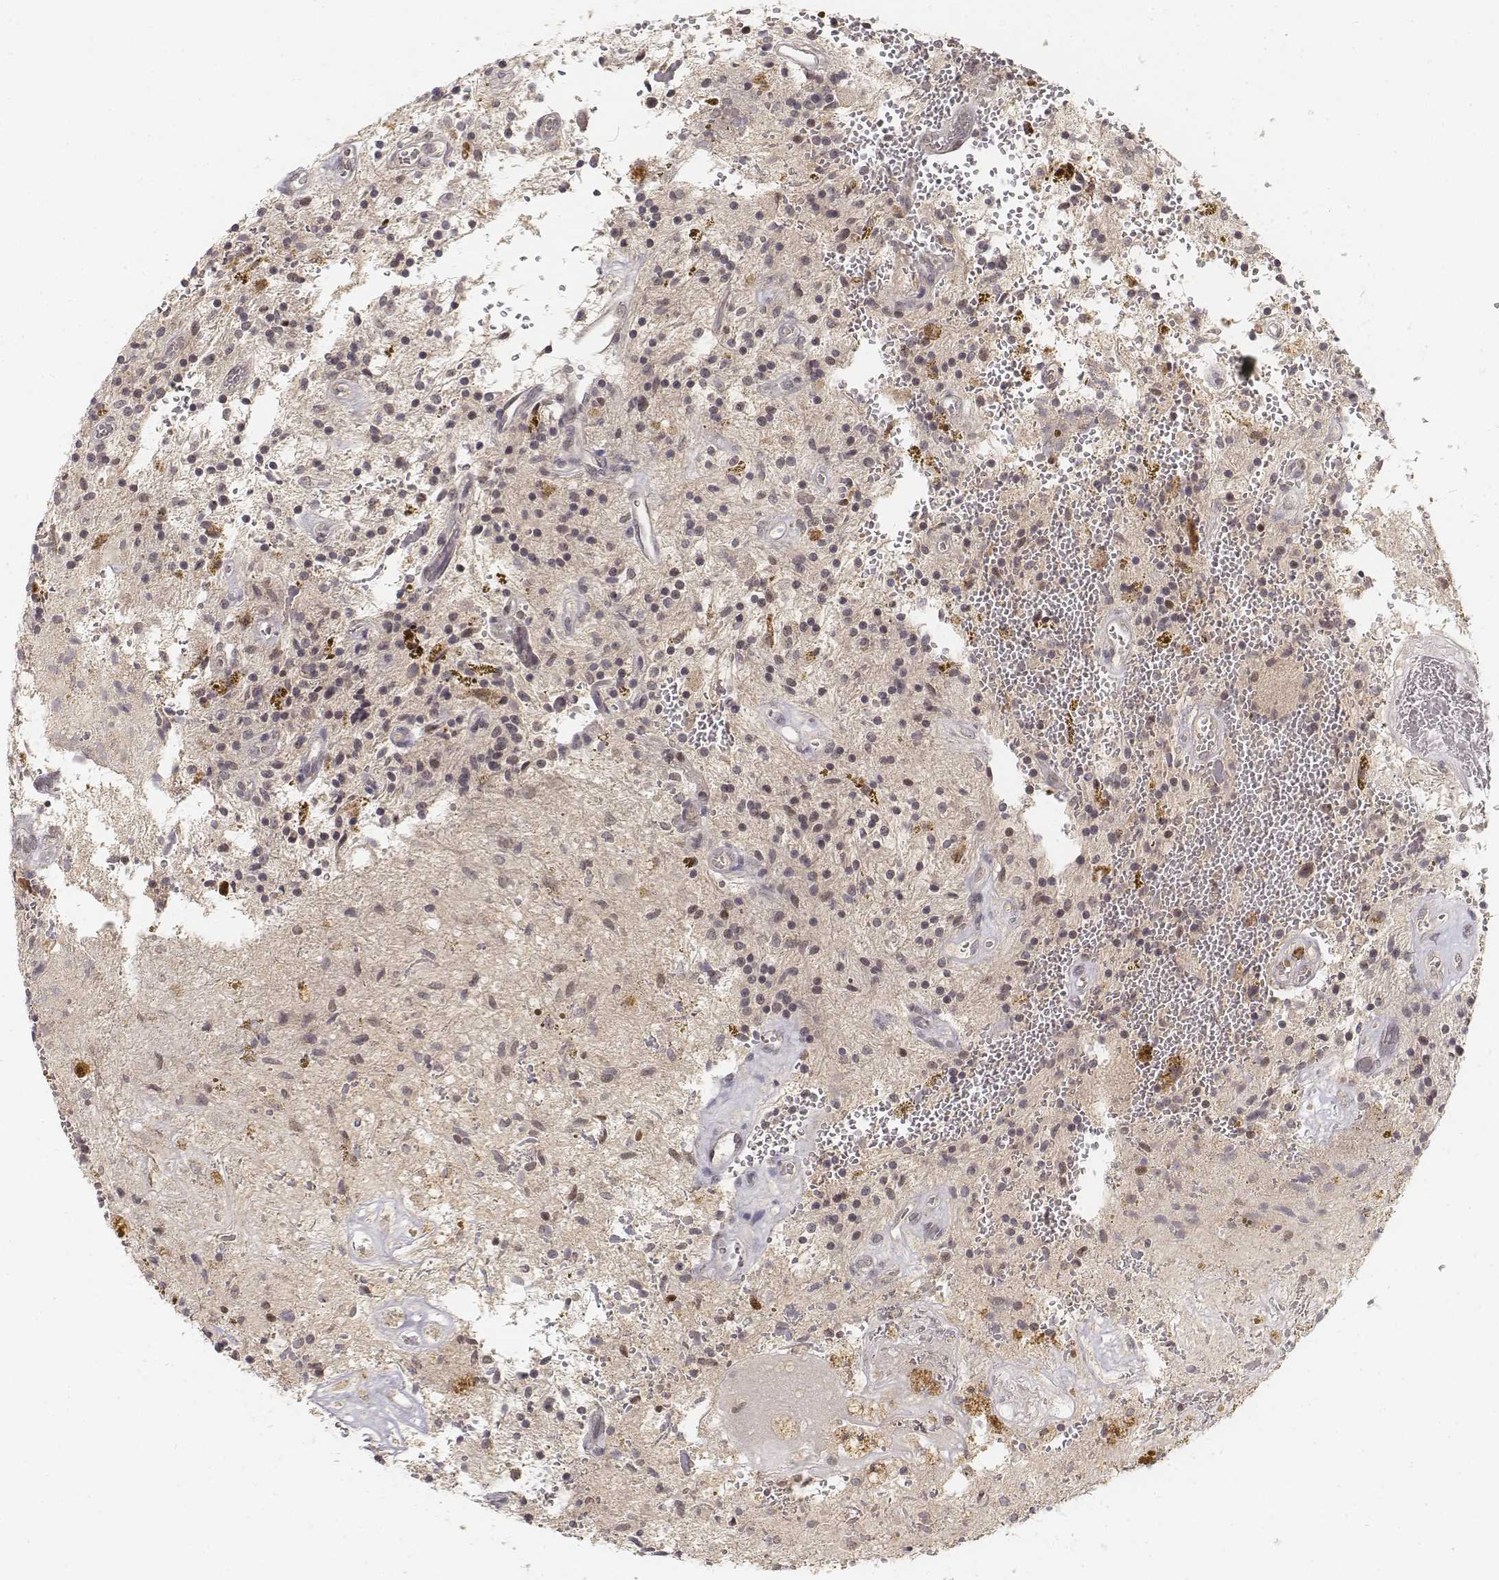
{"staining": {"intensity": "negative", "quantity": "none", "location": "none"}, "tissue": "glioma", "cell_type": "Tumor cells", "image_type": "cancer", "snomed": [{"axis": "morphology", "description": "Glioma, malignant, Low grade"}, {"axis": "topography", "description": "Cerebellum"}], "caption": "Protein analysis of low-grade glioma (malignant) displays no significant positivity in tumor cells.", "gene": "FANCD2", "patient": {"sex": "female", "age": 14}}